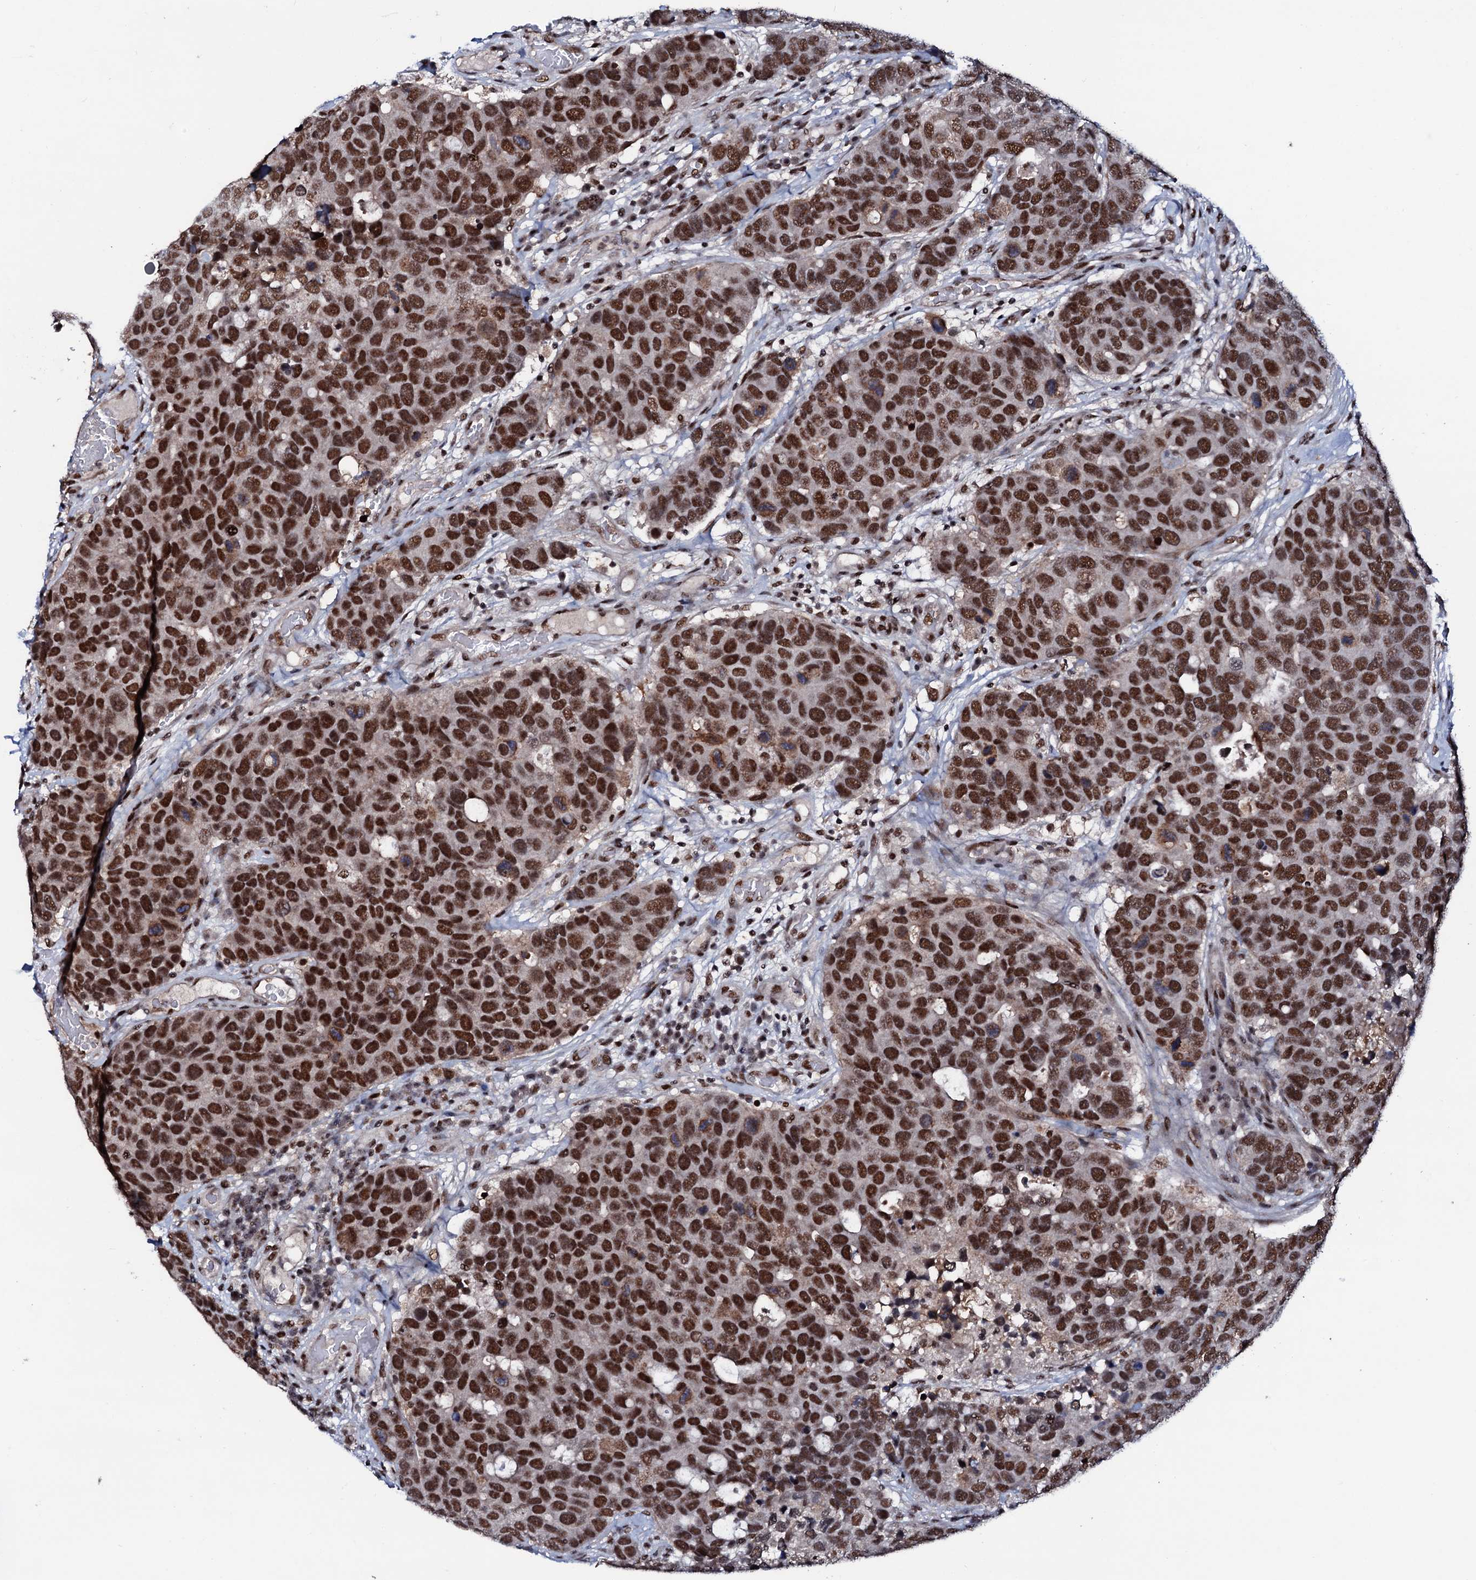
{"staining": {"intensity": "strong", "quantity": ">75%", "location": "nuclear"}, "tissue": "breast cancer", "cell_type": "Tumor cells", "image_type": "cancer", "snomed": [{"axis": "morphology", "description": "Duct carcinoma"}, {"axis": "topography", "description": "Breast"}], "caption": "Protein staining displays strong nuclear positivity in approximately >75% of tumor cells in breast cancer (intraductal carcinoma).", "gene": "PRPF18", "patient": {"sex": "female", "age": 83}}